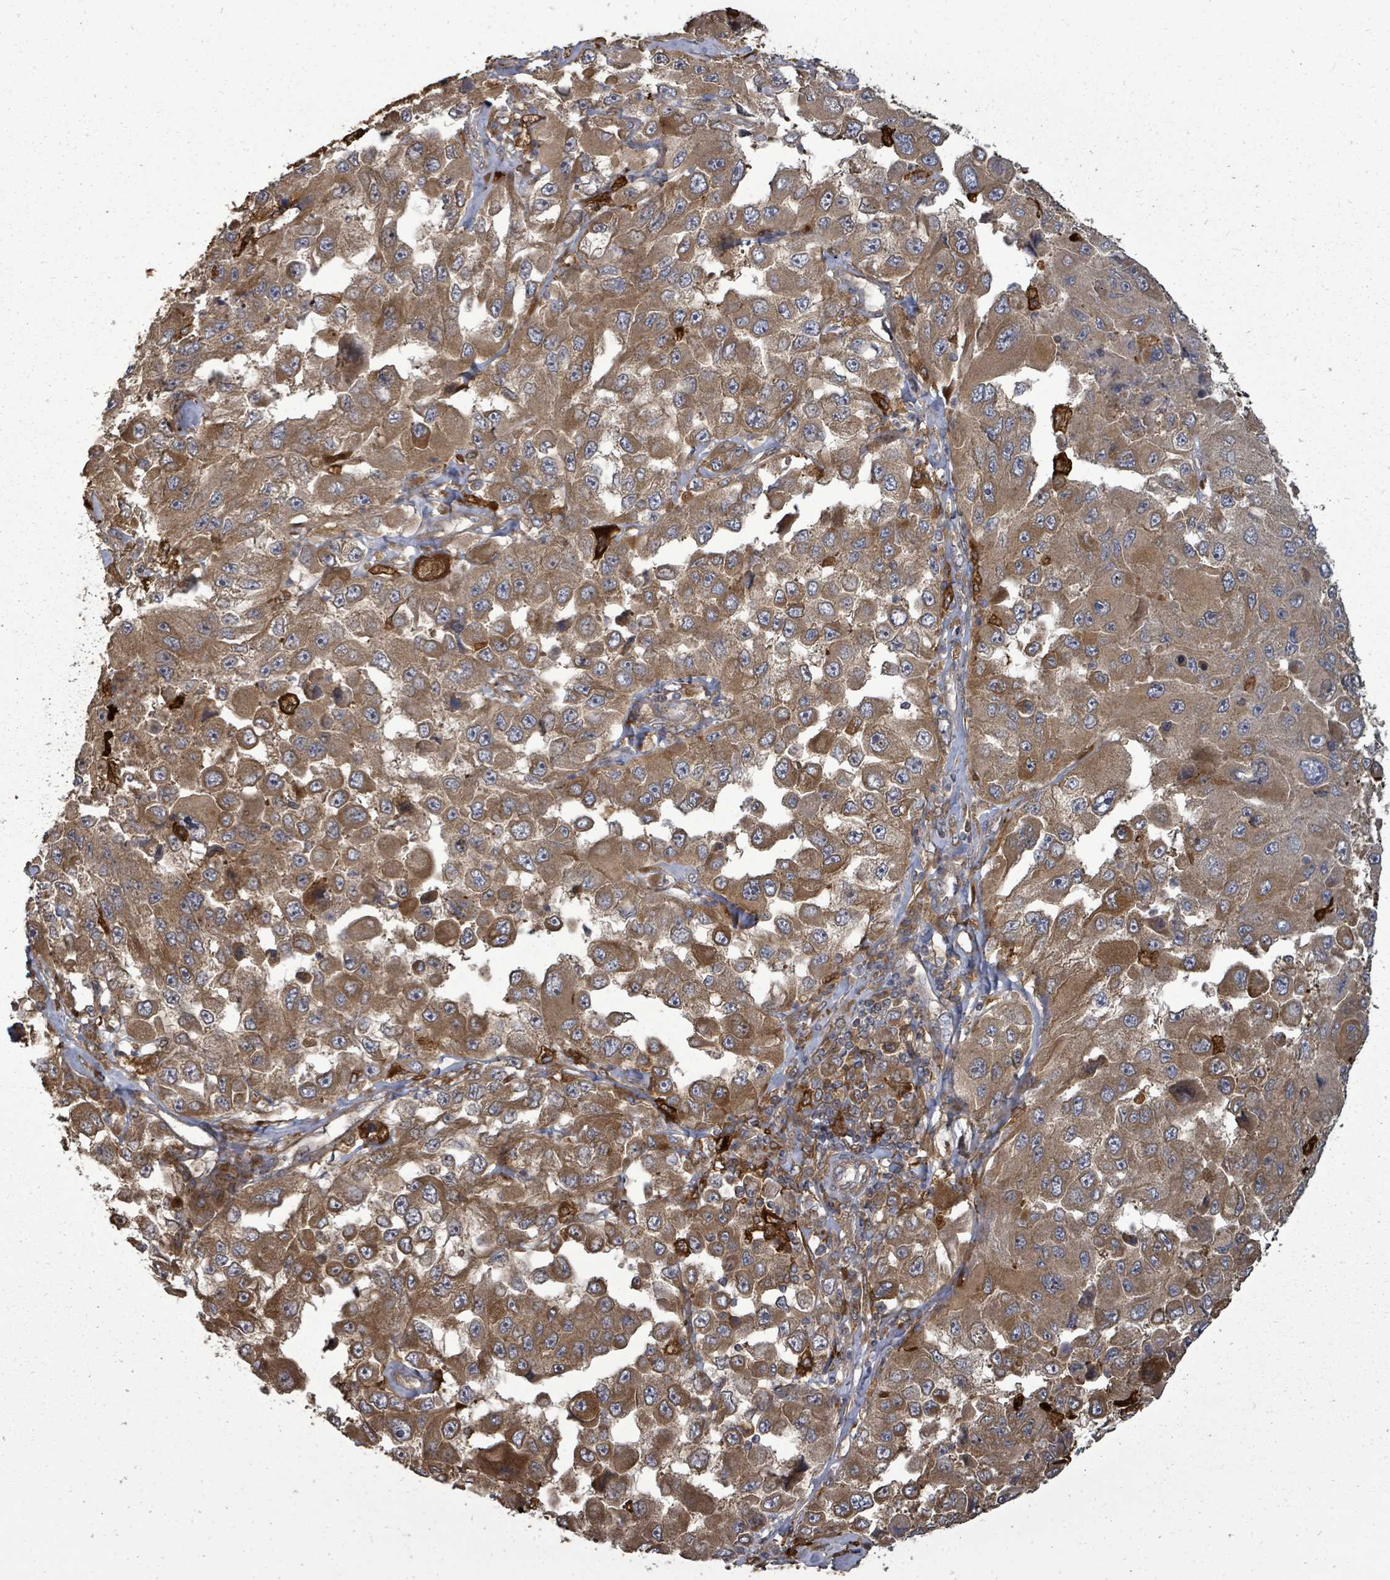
{"staining": {"intensity": "moderate", "quantity": ">75%", "location": "cytoplasmic/membranous"}, "tissue": "melanoma", "cell_type": "Tumor cells", "image_type": "cancer", "snomed": [{"axis": "morphology", "description": "Malignant melanoma, Metastatic site"}, {"axis": "topography", "description": "Lymph node"}], "caption": "Immunohistochemical staining of melanoma displays medium levels of moderate cytoplasmic/membranous expression in approximately >75% of tumor cells.", "gene": "EIF3C", "patient": {"sex": "male", "age": 62}}